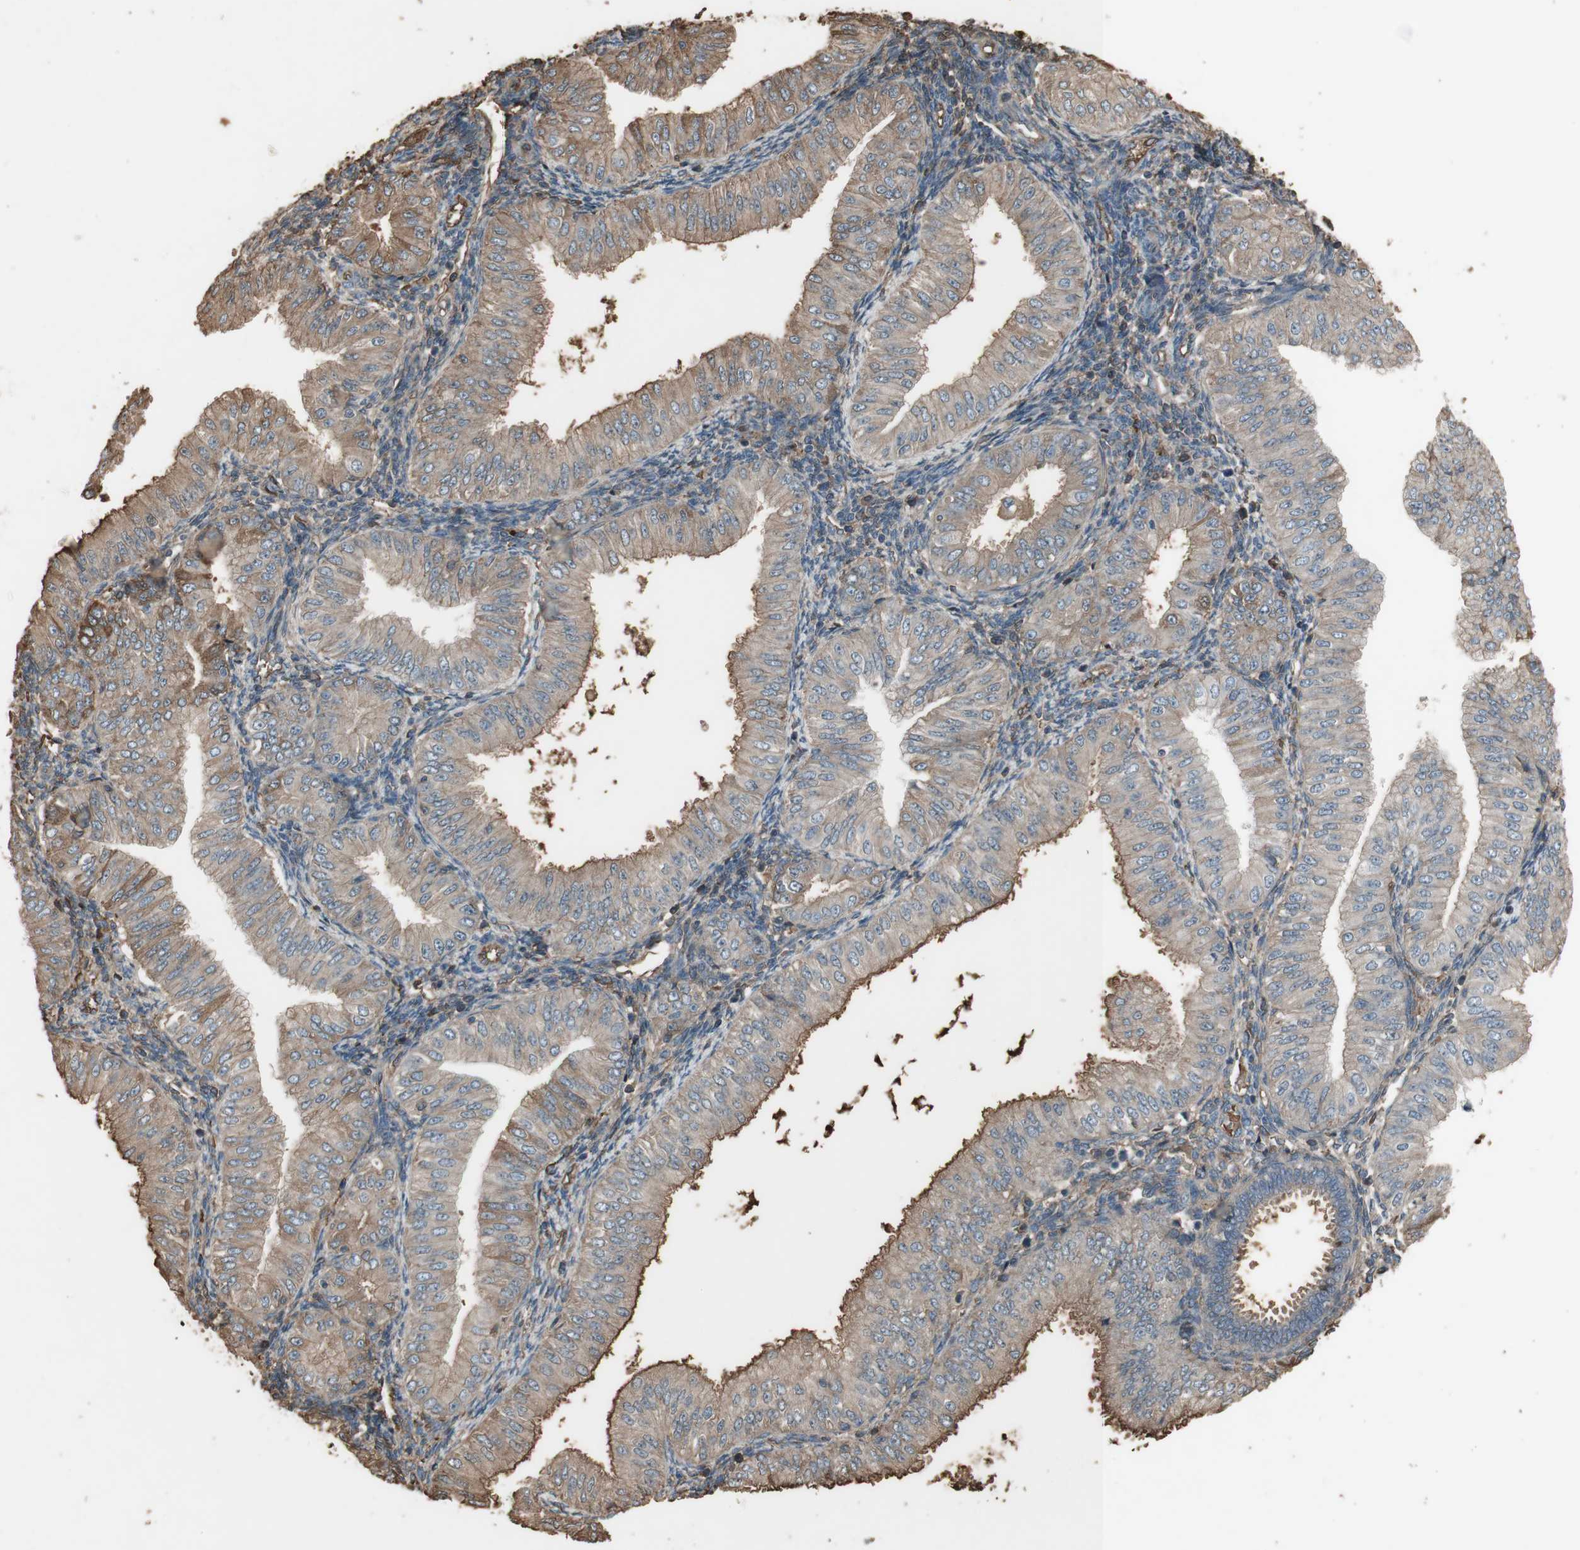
{"staining": {"intensity": "weak", "quantity": ">75%", "location": "cytoplasmic/membranous"}, "tissue": "endometrial cancer", "cell_type": "Tumor cells", "image_type": "cancer", "snomed": [{"axis": "morphology", "description": "Normal tissue, NOS"}, {"axis": "morphology", "description": "Adenocarcinoma, NOS"}, {"axis": "topography", "description": "Endometrium"}], "caption": "An image showing weak cytoplasmic/membranous staining in about >75% of tumor cells in endometrial adenocarcinoma, as visualized by brown immunohistochemical staining.", "gene": "MMP14", "patient": {"sex": "female", "age": 53}}